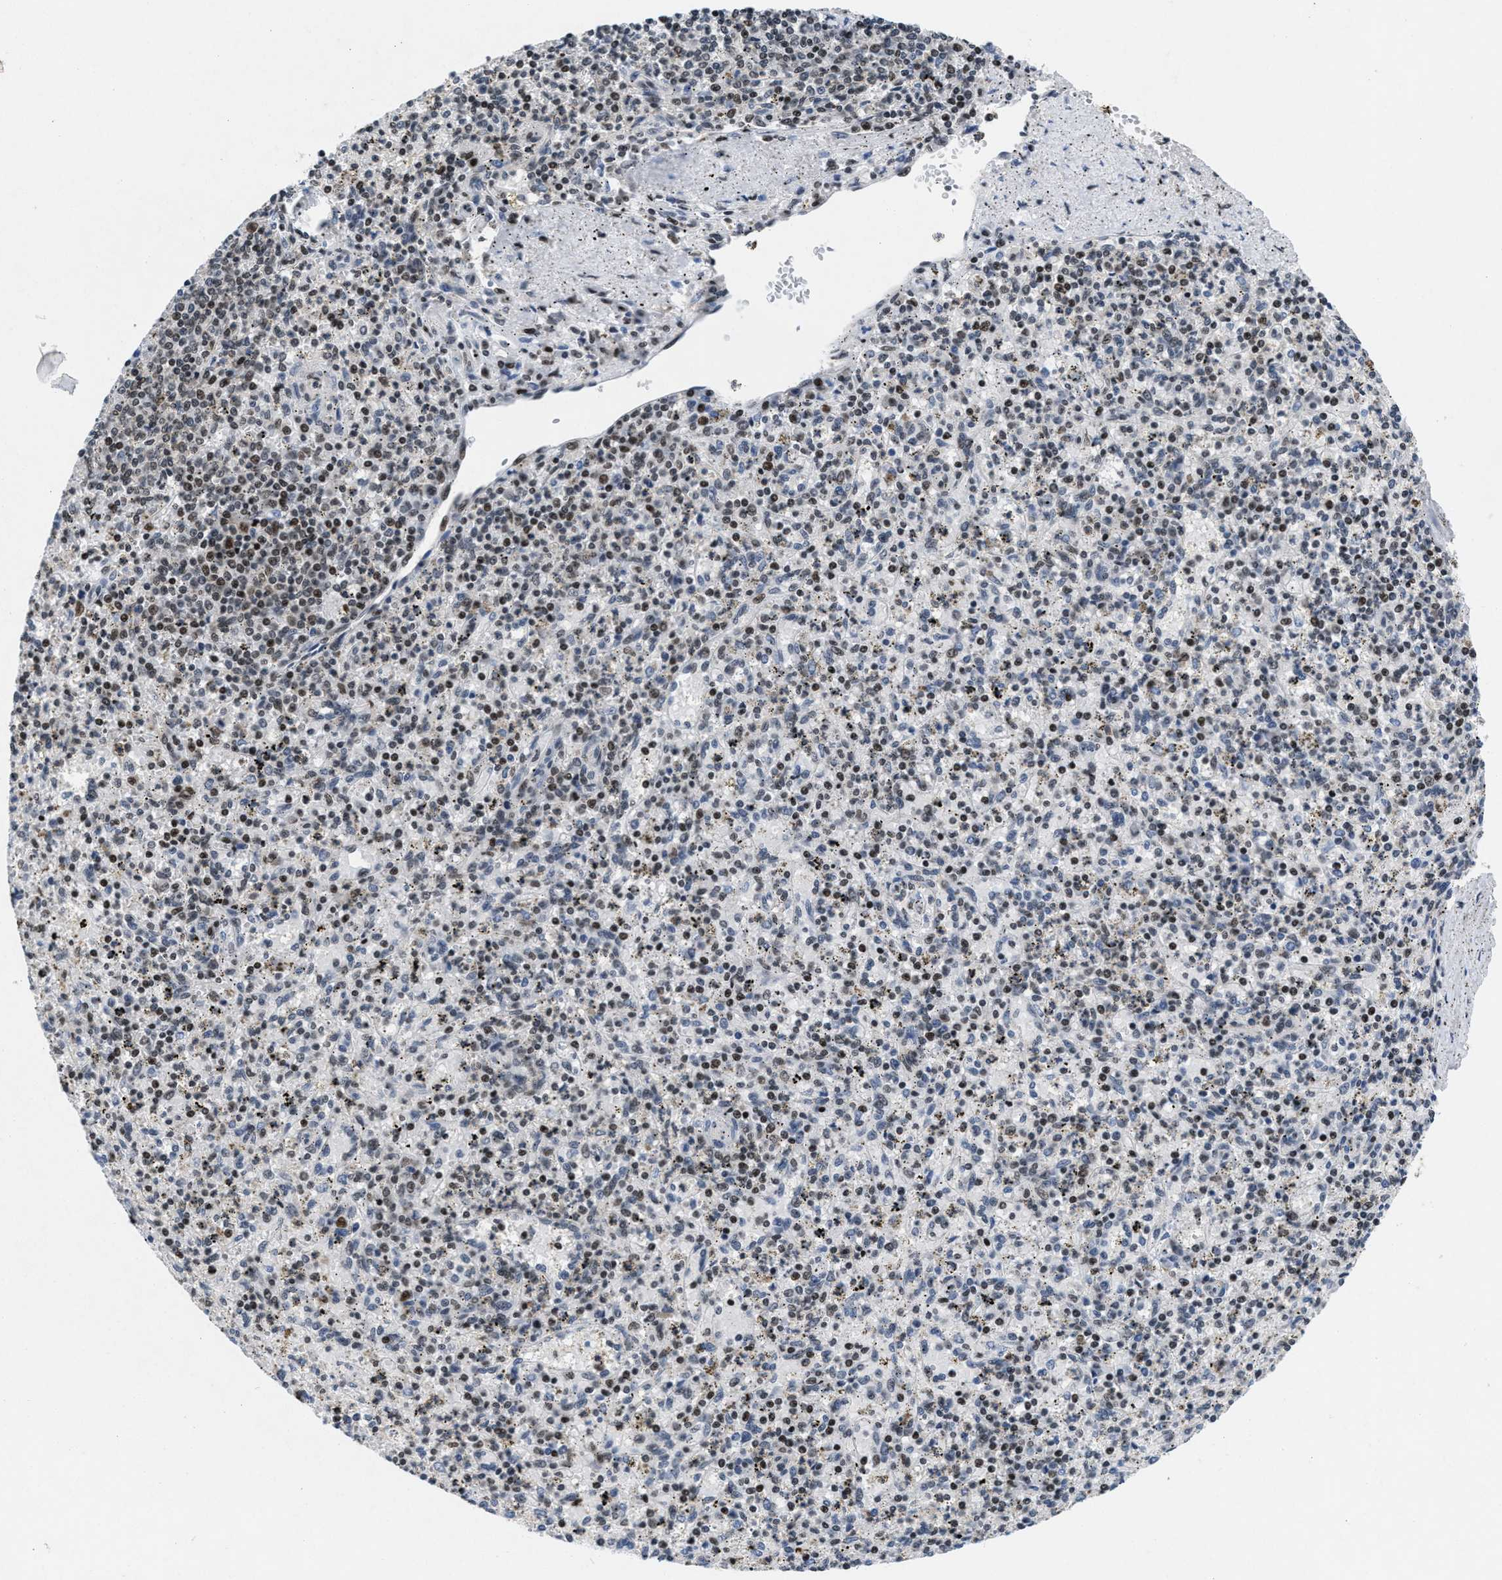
{"staining": {"intensity": "moderate", "quantity": "<25%", "location": "nuclear"}, "tissue": "spleen", "cell_type": "Cells in red pulp", "image_type": "normal", "snomed": [{"axis": "morphology", "description": "Normal tissue, NOS"}, {"axis": "topography", "description": "Spleen"}], "caption": "The micrograph shows a brown stain indicating the presence of a protein in the nuclear of cells in red pulp in spleen.", "gene": "WDR81", "patient": {"sex": "male", "age": 72}}